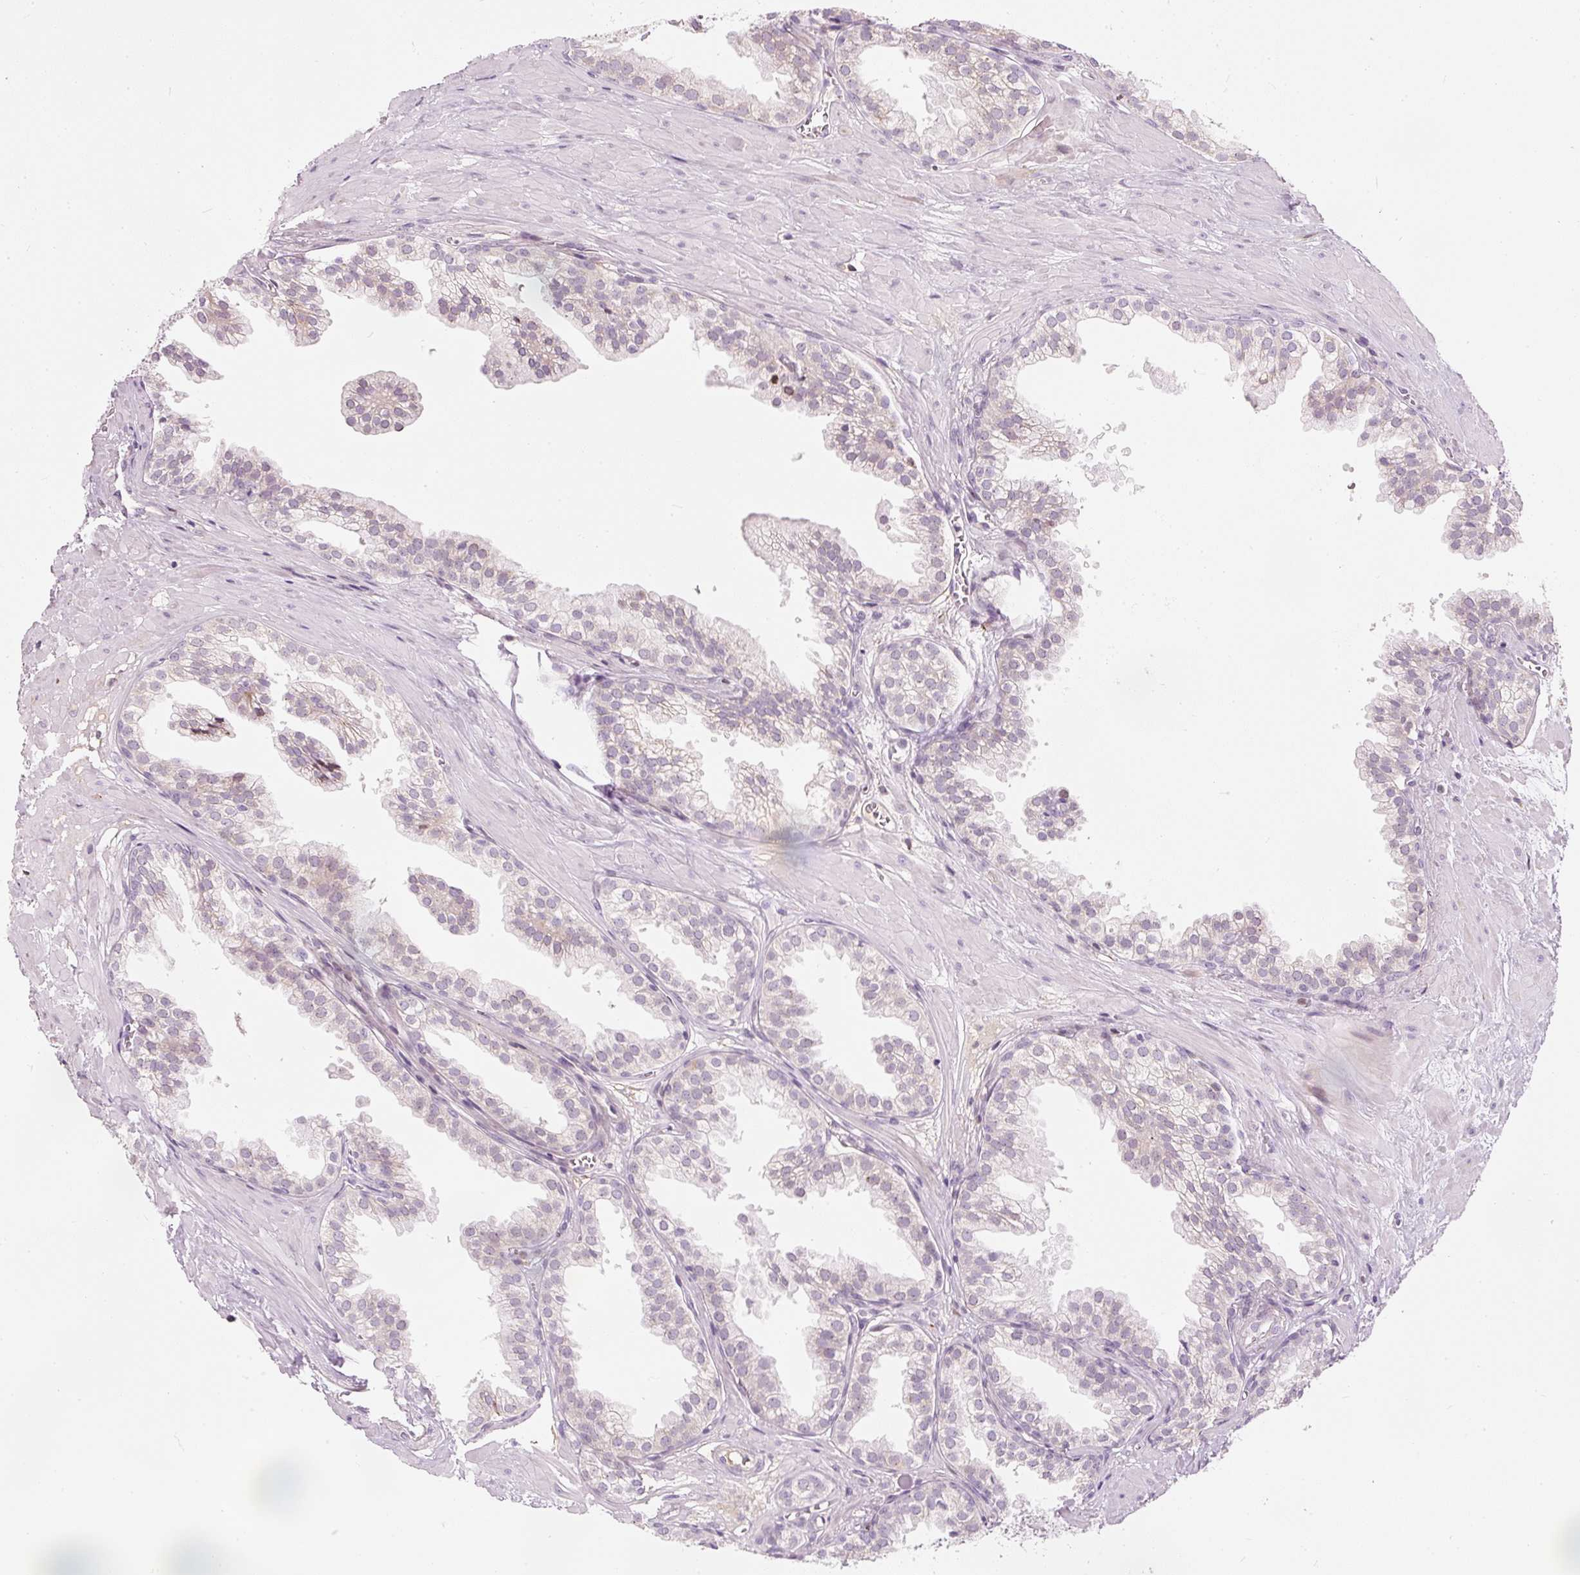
{"staining": {"intensity": "negative", "quantity": "none", "location": "none"}, "tissue": "prostate", "cell_type": "Glandular cells", "image_type": "normal", "snomed": [{"axis": "morphology", "description": "Normal tissue, NOS"}, {"axis": "topography", "description": "Prostate"}, {"axis": "topography", "description": "Peripheral nerve tissue"}], "caption": "The immunohistochemistry (IHC) histopathology image has no significant staining in glandular cells of prostate. (Stains: DAB immunohistochemistry with hematoxylin counter stain, Microscopy: brightfield microscopy at high magnification).", "gene": "RNF39", "patient": {"sex": "male", "age": 55}}